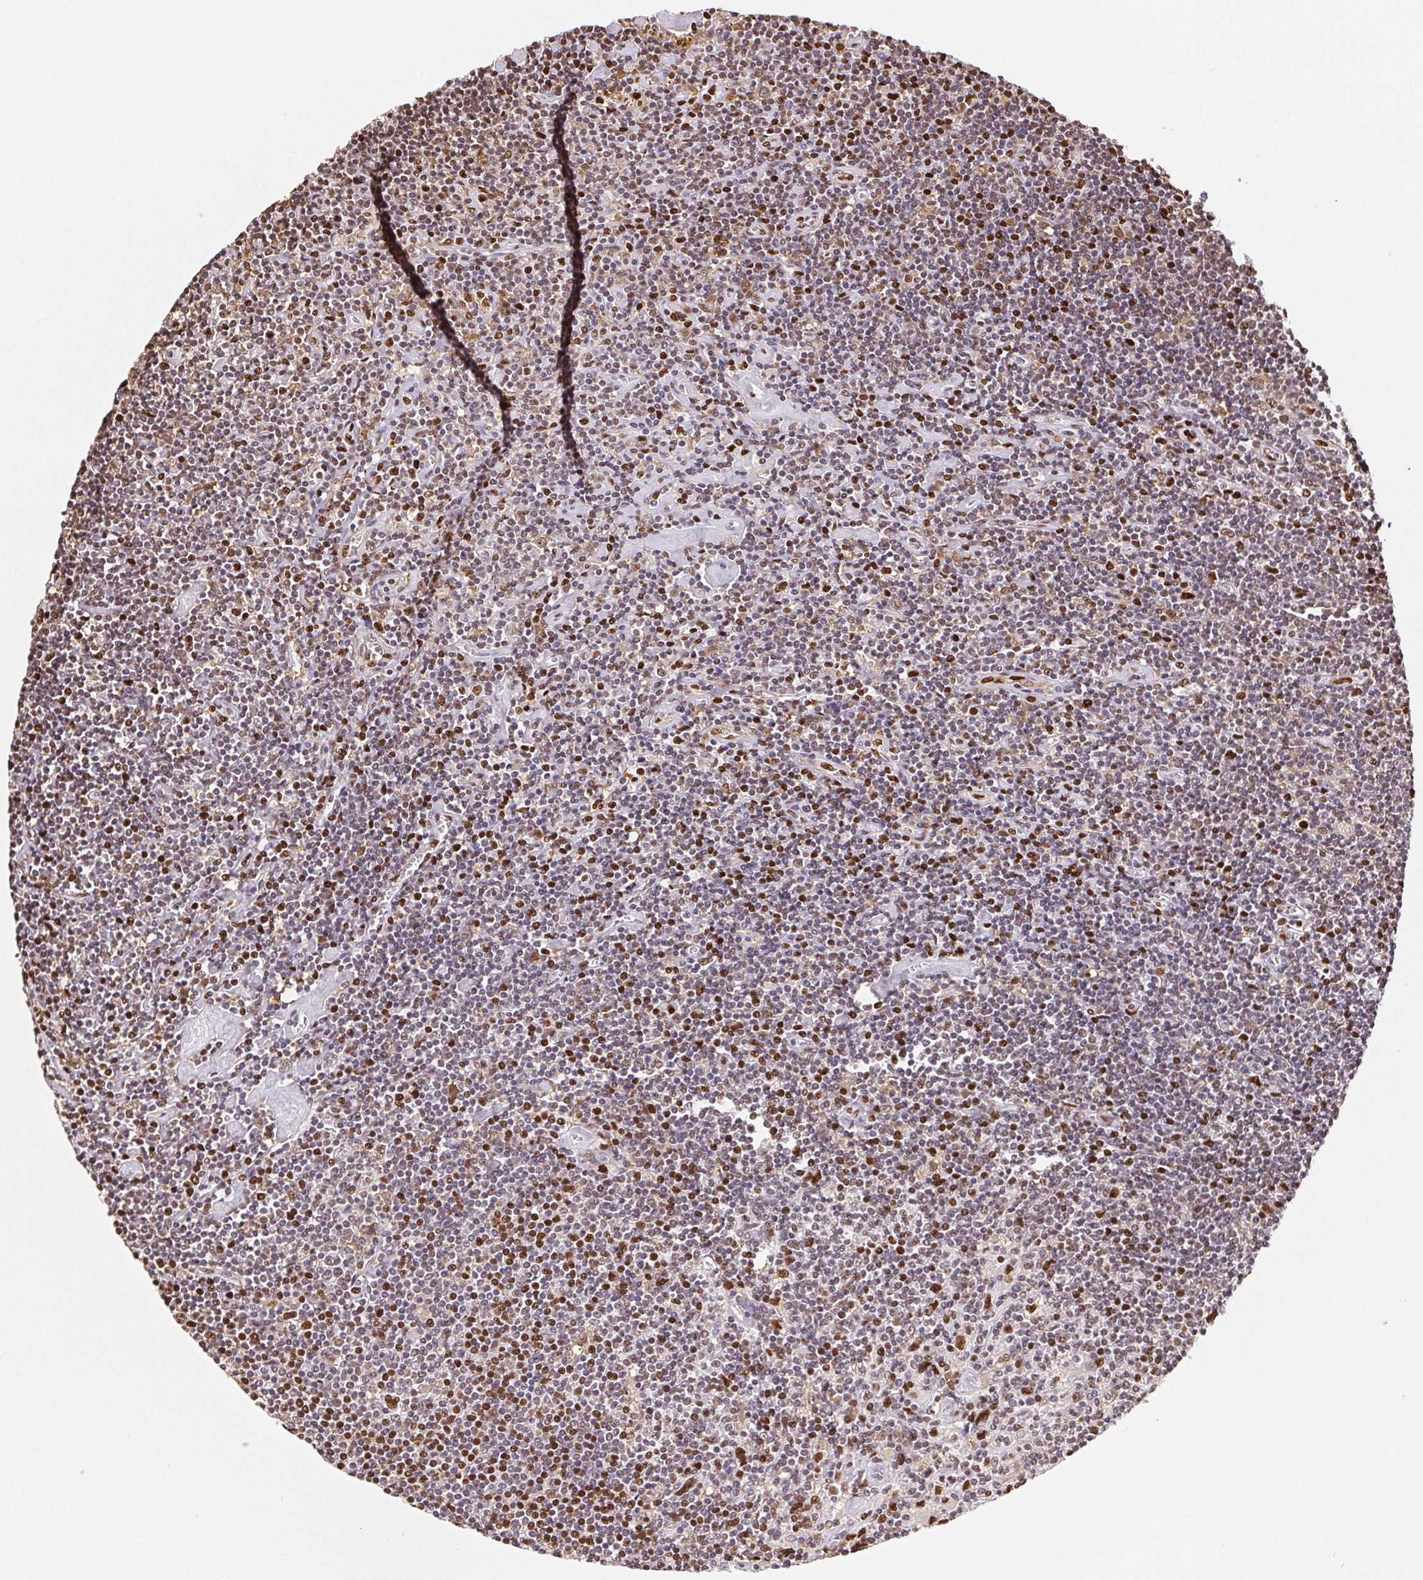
{"staining": {"intensity": "moderate", "quantity": "25%-75%", "location": "cytoplasmic/membranous,nuclear"}, "tissue": "lymphoma", "cell_type": "Tumor cells", "image_type": "cancer", "snomed": [{"axis": "morphology", "description": "Hodgkin's disease, NOS"}, {"axis": "topography", "description": "Lymph node"}], "caption": "Protein staining by immunohistochemistry (IHC) shows moderate cytoplasmic/membranous and nuclear staining in about 25%-75% of tumor cells in lymphoma.", "gene": "SET", "patient": {"sex": "male", "age": 40}}